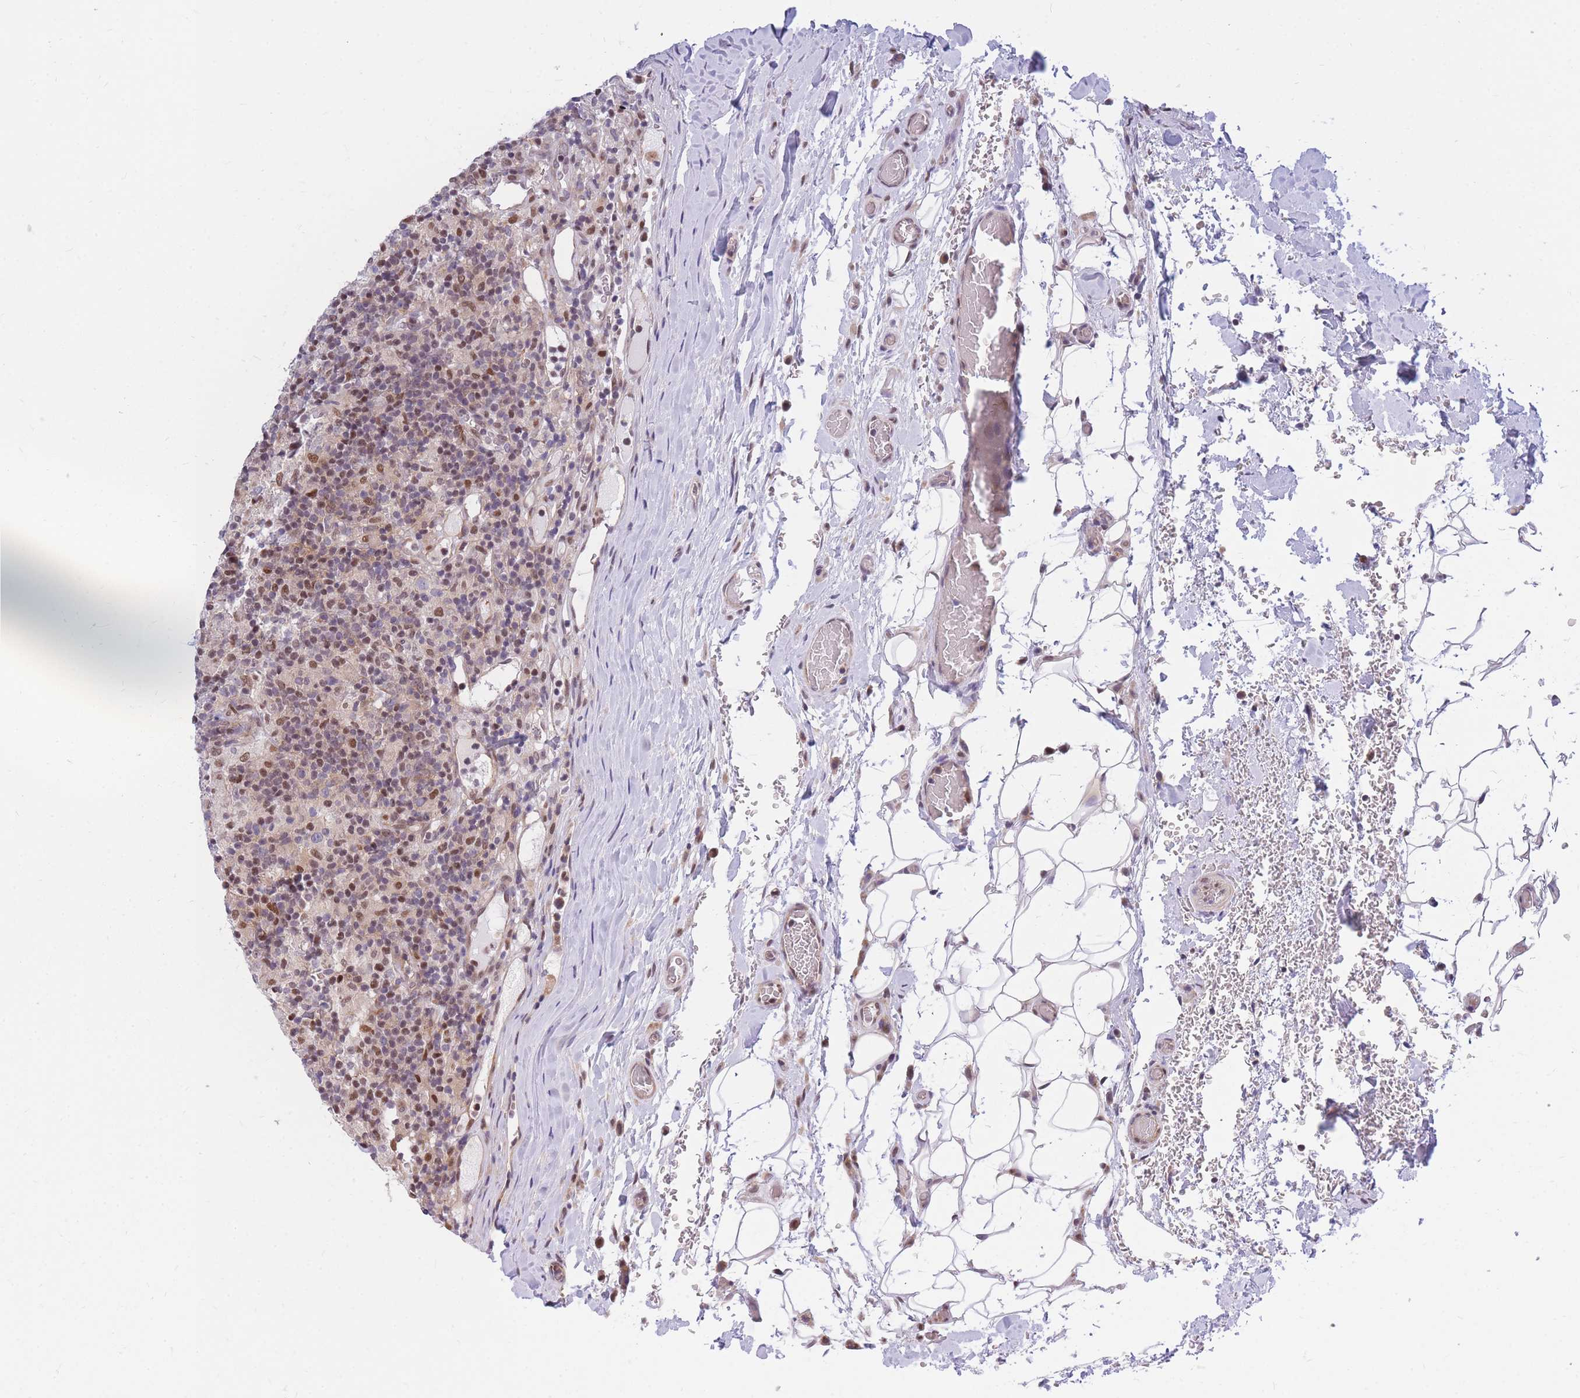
{"staining": {"intensity": "negative", "quantity": "none", "location": "none"}, "tissue": "lymphoma", "cell_type": "Tumor cells", "image_type": "cancer", "snomed": [{"axis": "morphology", "description": "Hodgkin's disease, NOS"}, {"axis": "topography", "description": "Lymph node"}], "caption": "DAB immunohistochemical staining of Hodgkin's disease shows no significant staining in tumor cells. (DAB IHC with hematoxylin counter stain).", "gene": "CRACD", "patient": {"sex": "male", "age": 70}}